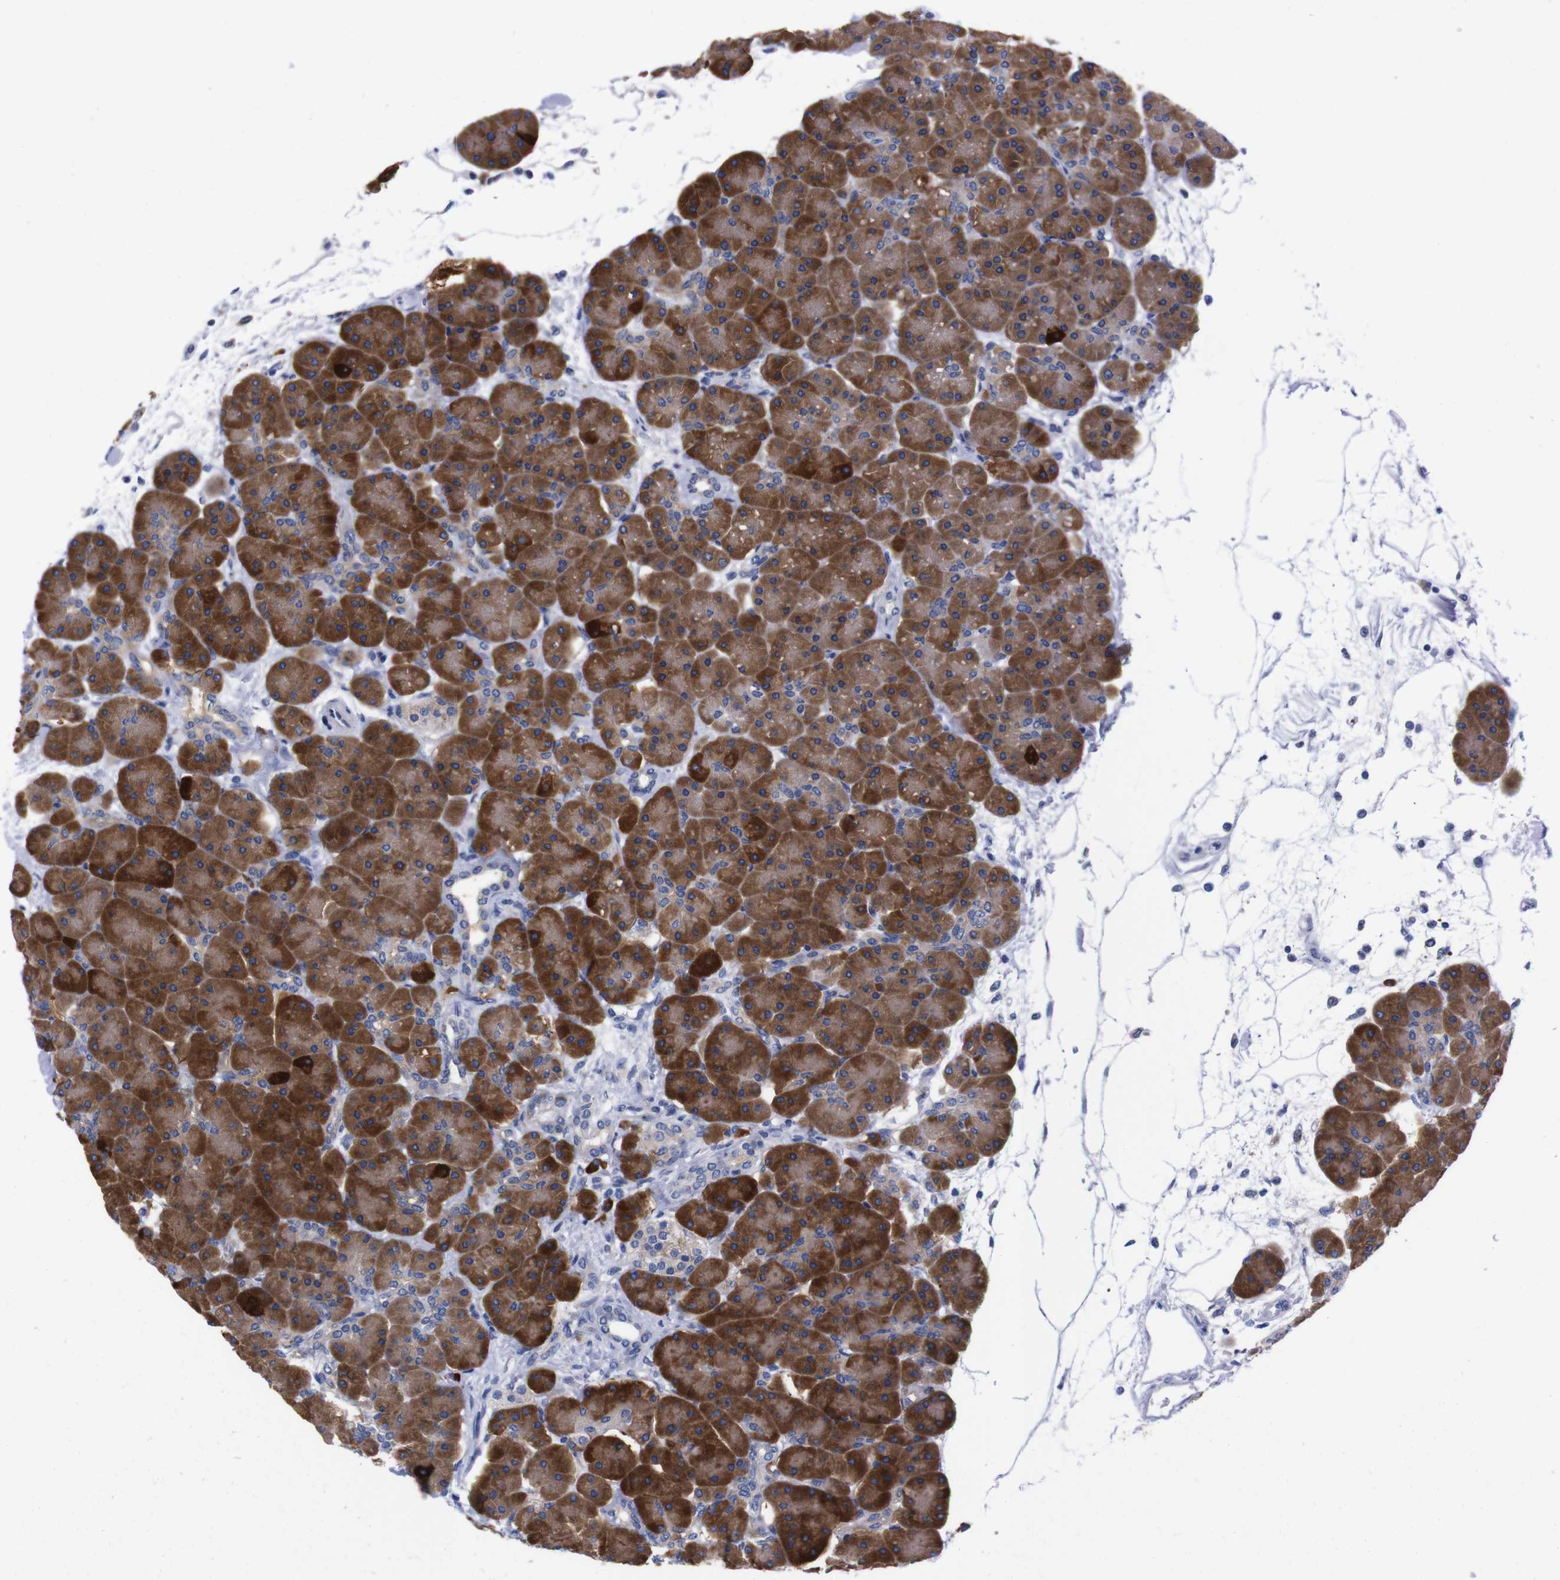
{"staining": {"intensity": "strong", "quantity": ">75%", "location": "cytoplasmic/membranous"}, "tissue": "pancreas", "cell_type": "Exocrine glandular cells", "image_type": "normal", "snomed": [{"axis": "morphology", "description": "Normal tissue, NOS"}, {"axis": "topography", "description": "Pancreas"}], "caption": "Immunohistochemistry (IHC) of benign human pancreas displays high levels of strong cytoplasmic/membranous positivity in approximately >75% of exocrine glandular cells.", "gene": "NEBL", "patient": {"sex": "male", "age": 66}}